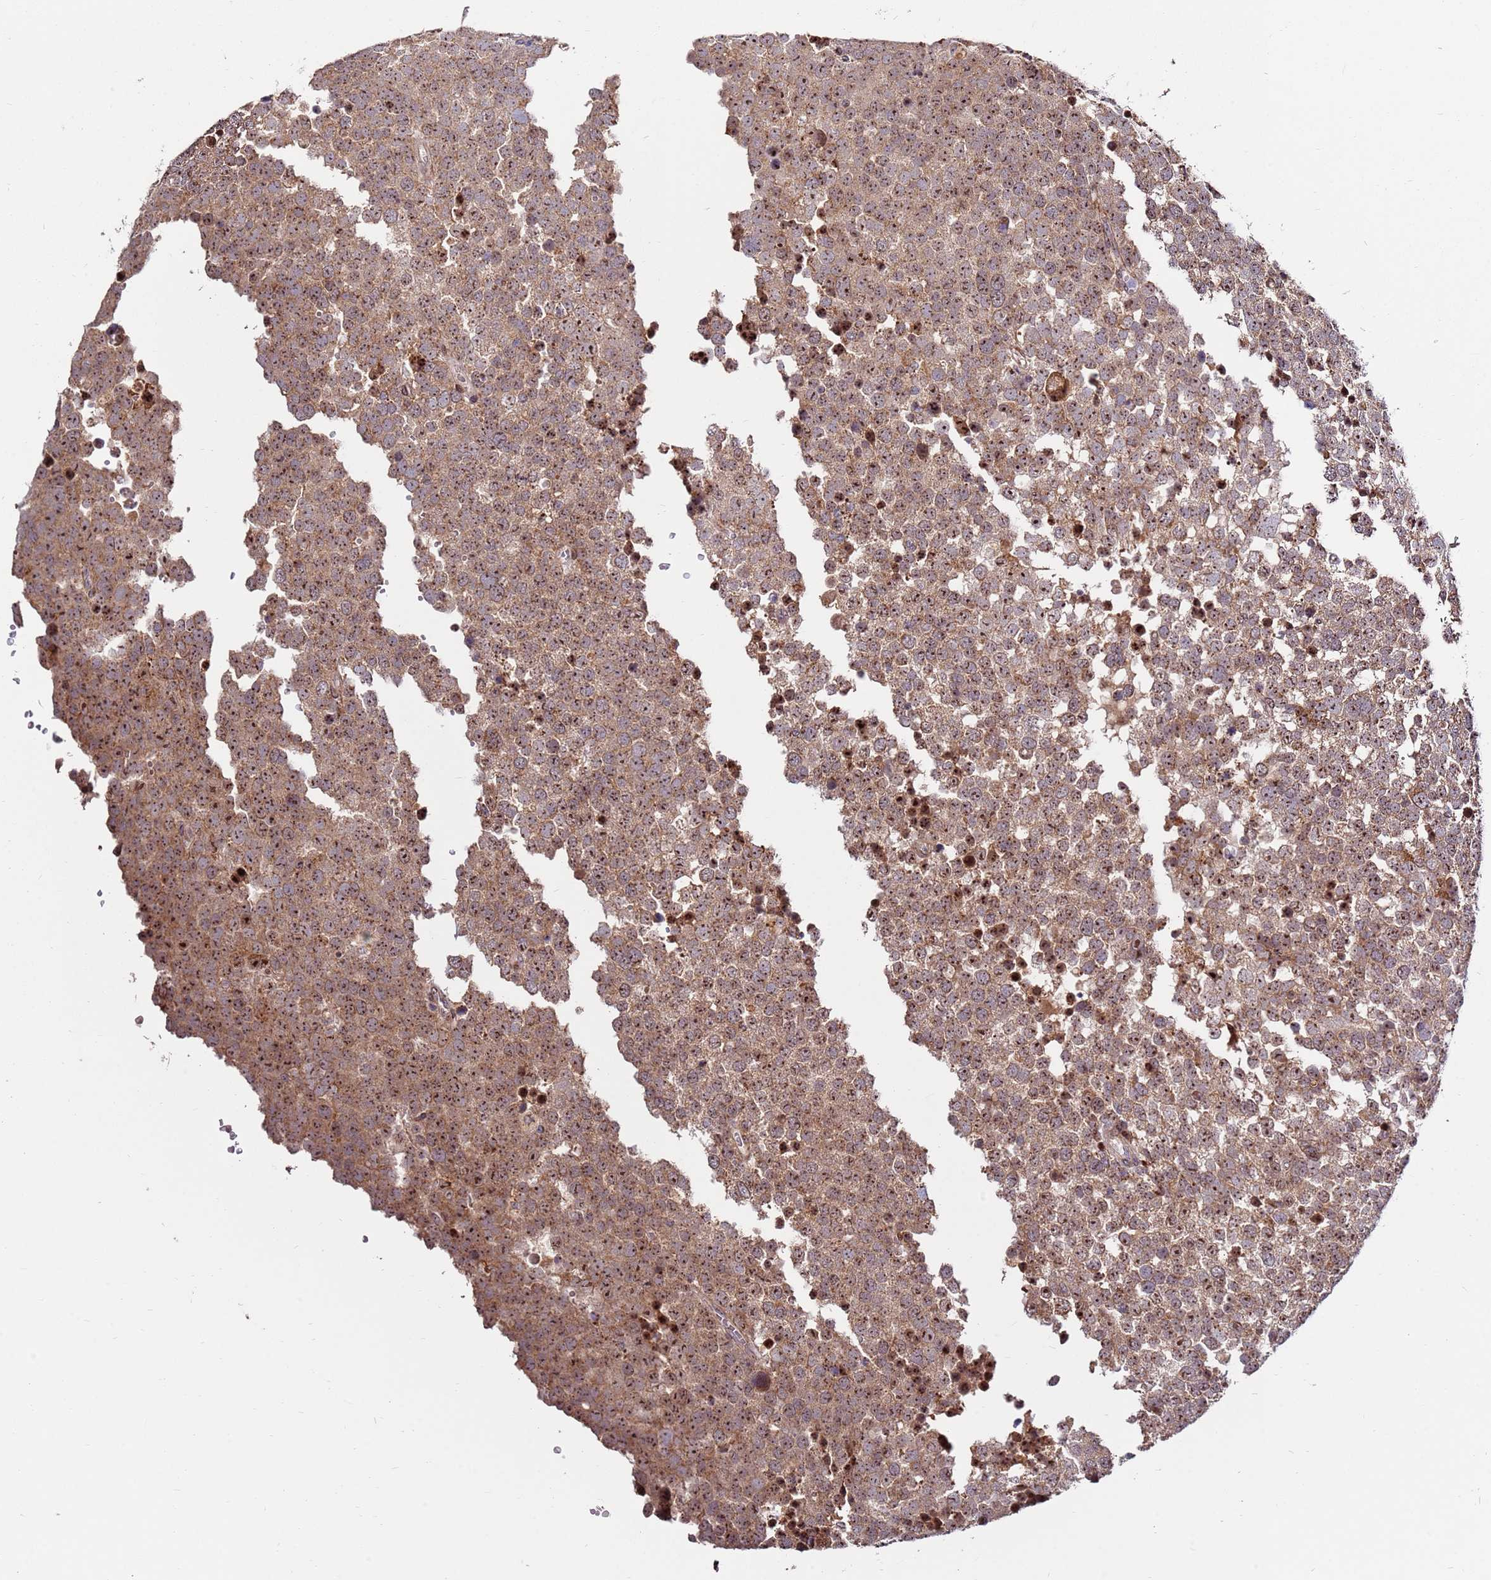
{"staining": {"intensity": "strong", "quantity": ">75%", "location": "cytoplasmic/membranous,nuclear"}, "tissue": "testis cancer", "cell_type": "Tumor cells", "image_type": "cancer", "snomed": [{"axis": "morphology", "description": "Seminoma, NOS"}, {"axis": "topography", "description": "Testis"}], "caption": "Protein expression analysis of testis seminoma shows strong cytoplasmic/membranous and nuclear expression in about >75% of tumor cells. Nuclei are stained in blue.", "gene": "KIF25", "patient": {"sex": "male", "age": 71}}